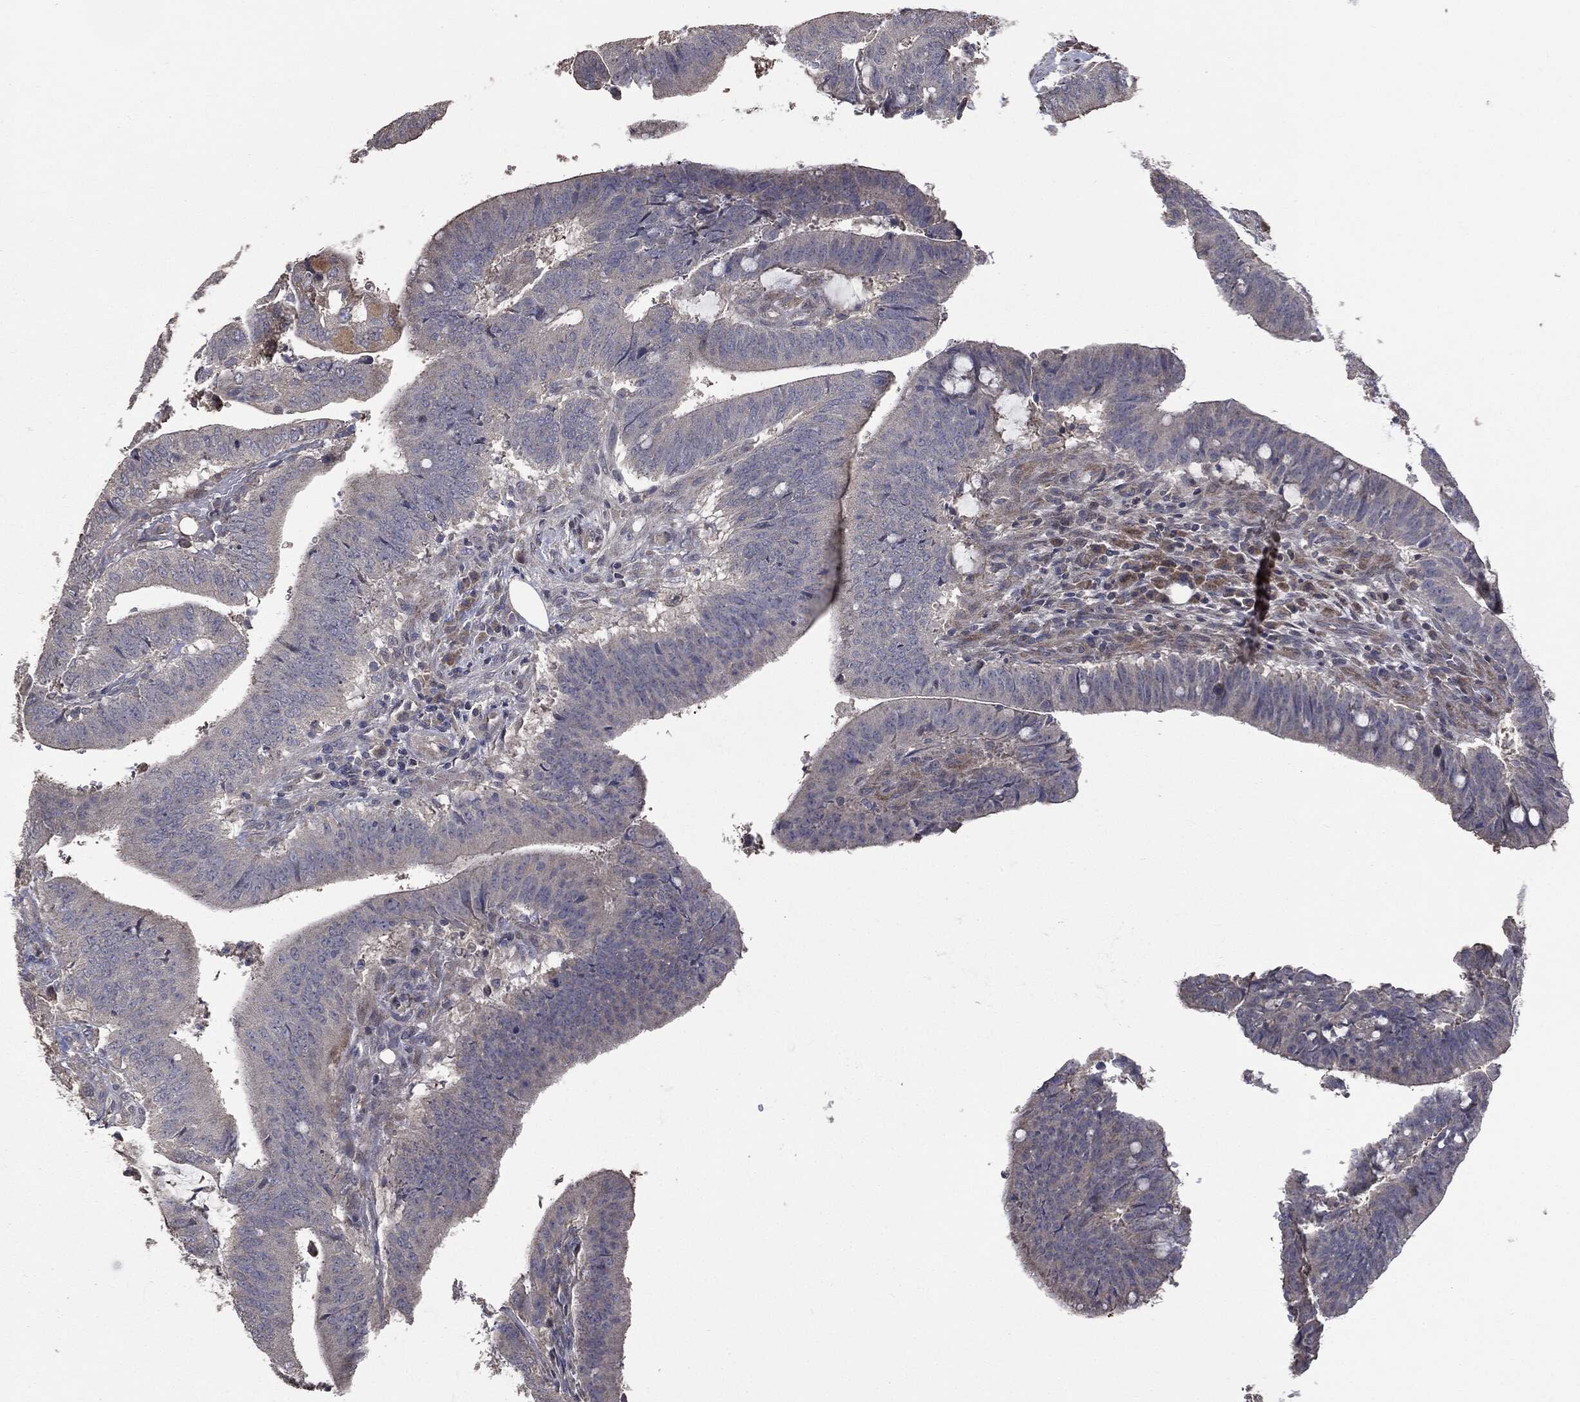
{"staining": {"intensity": "negative", "quantity": "none", "location": "none"}, "tissue": "colorectal cancer", "cell_type": "Tumor cells", "image_type": "cancer", "snomed": [{"axis": "morphology", "description": "Adenocarcinoma, NOS"}, {"axis": "topography", "description": "Colon"}], "caption": "The histopathology image reveals no significant positivity in tumor cells of colorectal cancer. (DAB (3,3'-diaminobenzidine) IHC visualized using brightfield microscopy, high magnification).", "gene": "MTOR", "patient": {"sex": "female", "age": 43}}